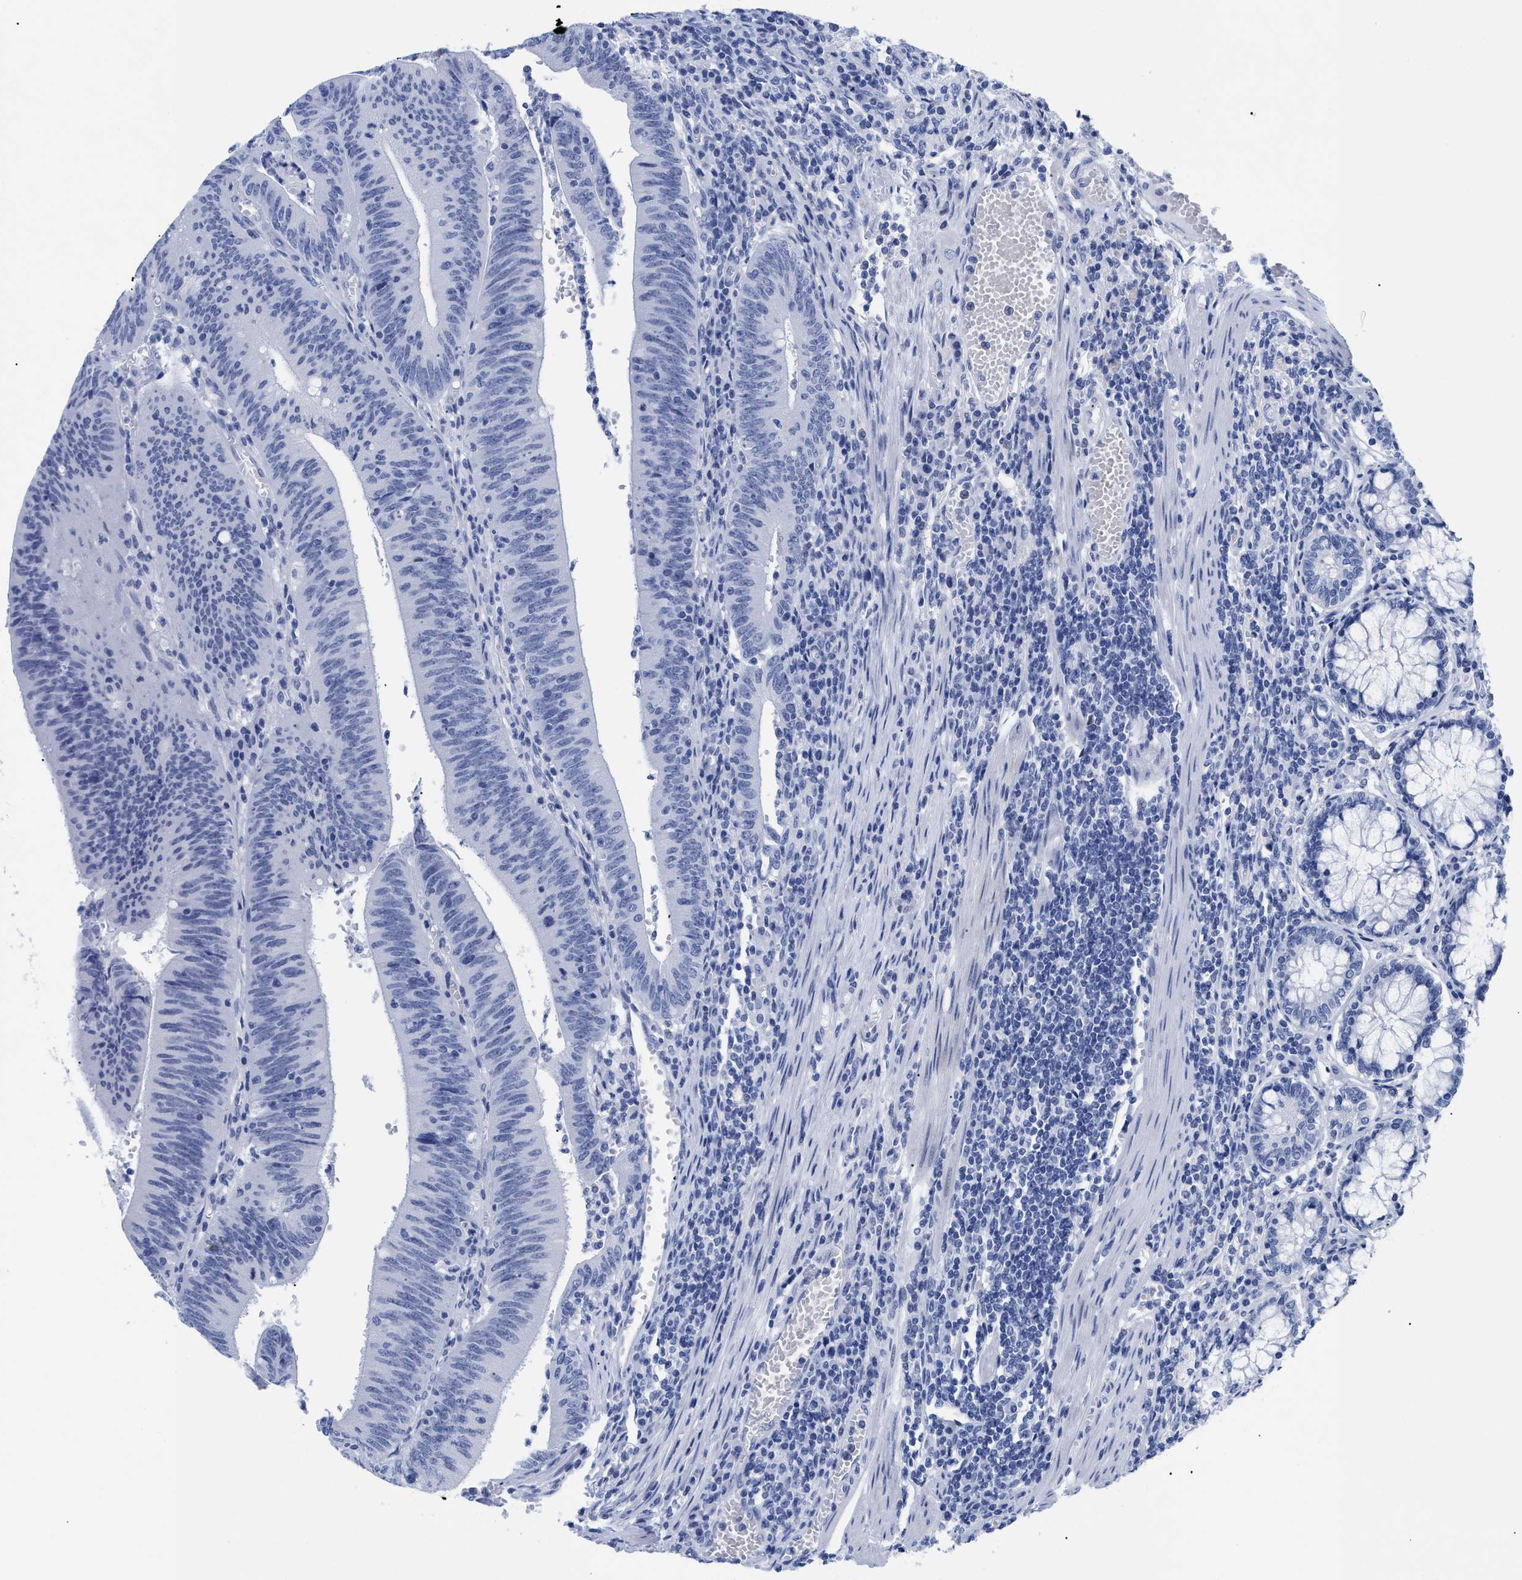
{"staining": {"intensity": "negative", "quantity": "none", "location": "none"}, "tissue": "colorectal cancer", "cell_type": "Tumor cells", "image_type": "cancer", "snomed": [{"axis": "morphology", "description": "Normal tissue, NOS"}, {"axis": "morphology", "description": "Adenocarcinoma, NOS"}, {"axis": "topography", "description": "Rectum"}], "caption": "This micrograph is of colorectal adenocarcinoma stained with IHC to label a protein in brown with the nuclei are counter-stained blue. There is no staining in tumor cells.", "gene": "DUSP26", "patient": {"sex": "female", "age": 66}}